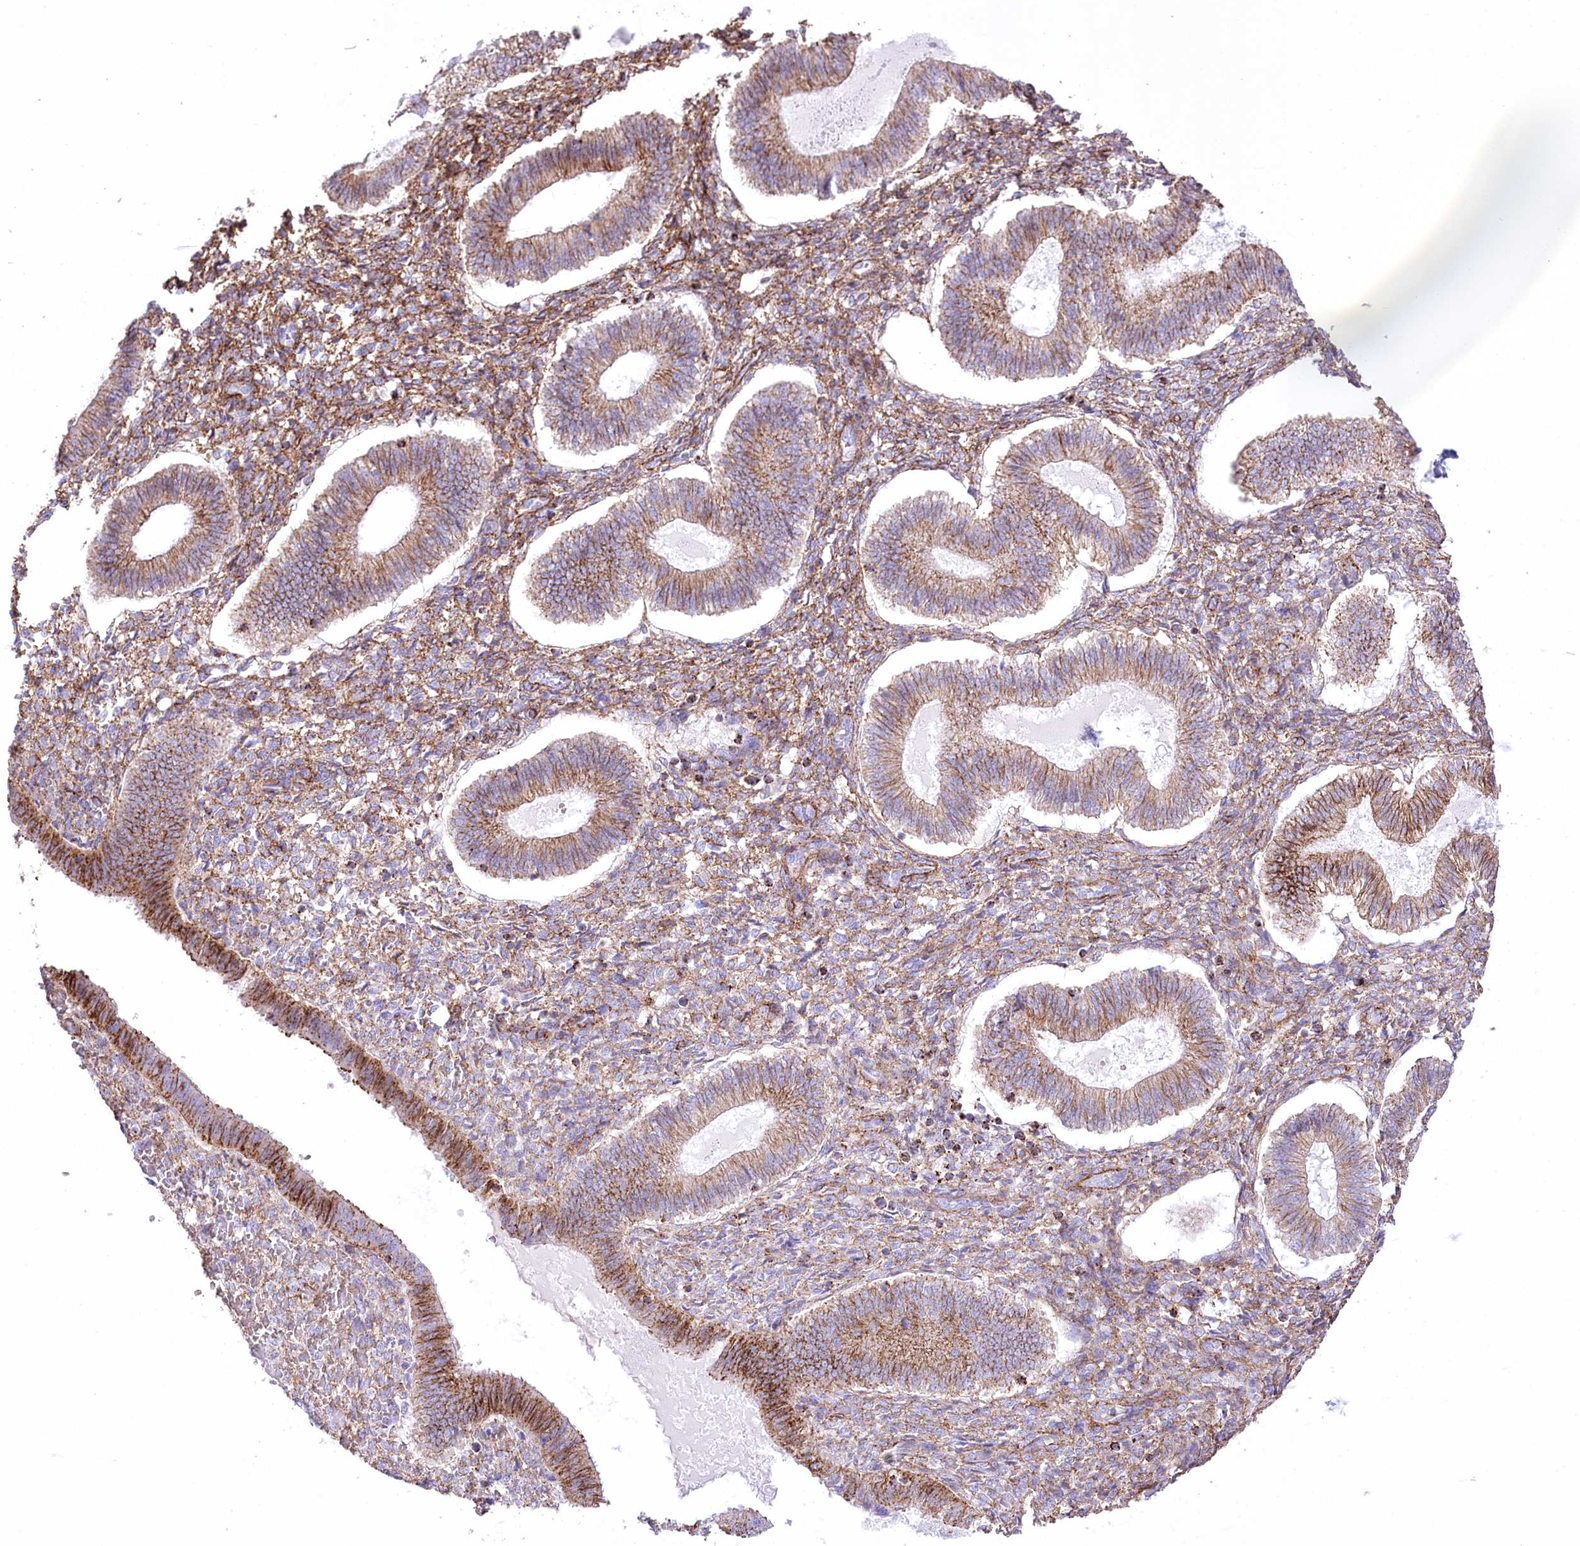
{"staining": {"intensity": "moderate", "quantity": "<25%", "location": "cytoplasmic/membranous"}, "tissue": "endometrium", "cell_type": "Cells in endometrial stroma", "image_type": "normal", "snomed": [{"axis": "morphology", "description": "Normal tissue, NOS"}, {"axis": "topography", "description": "Endometrium"}], "caption": "IHC of benign endometrium reveals low levels of moderate cytoplasmic/membranous staining in approximately <25% of cells in endometrial stroma. (brown staining indicates protein expression, while blue staining denotes nuclei).", "gene": "FAM216A", "patient": {"sex": "female", "age": 25}}